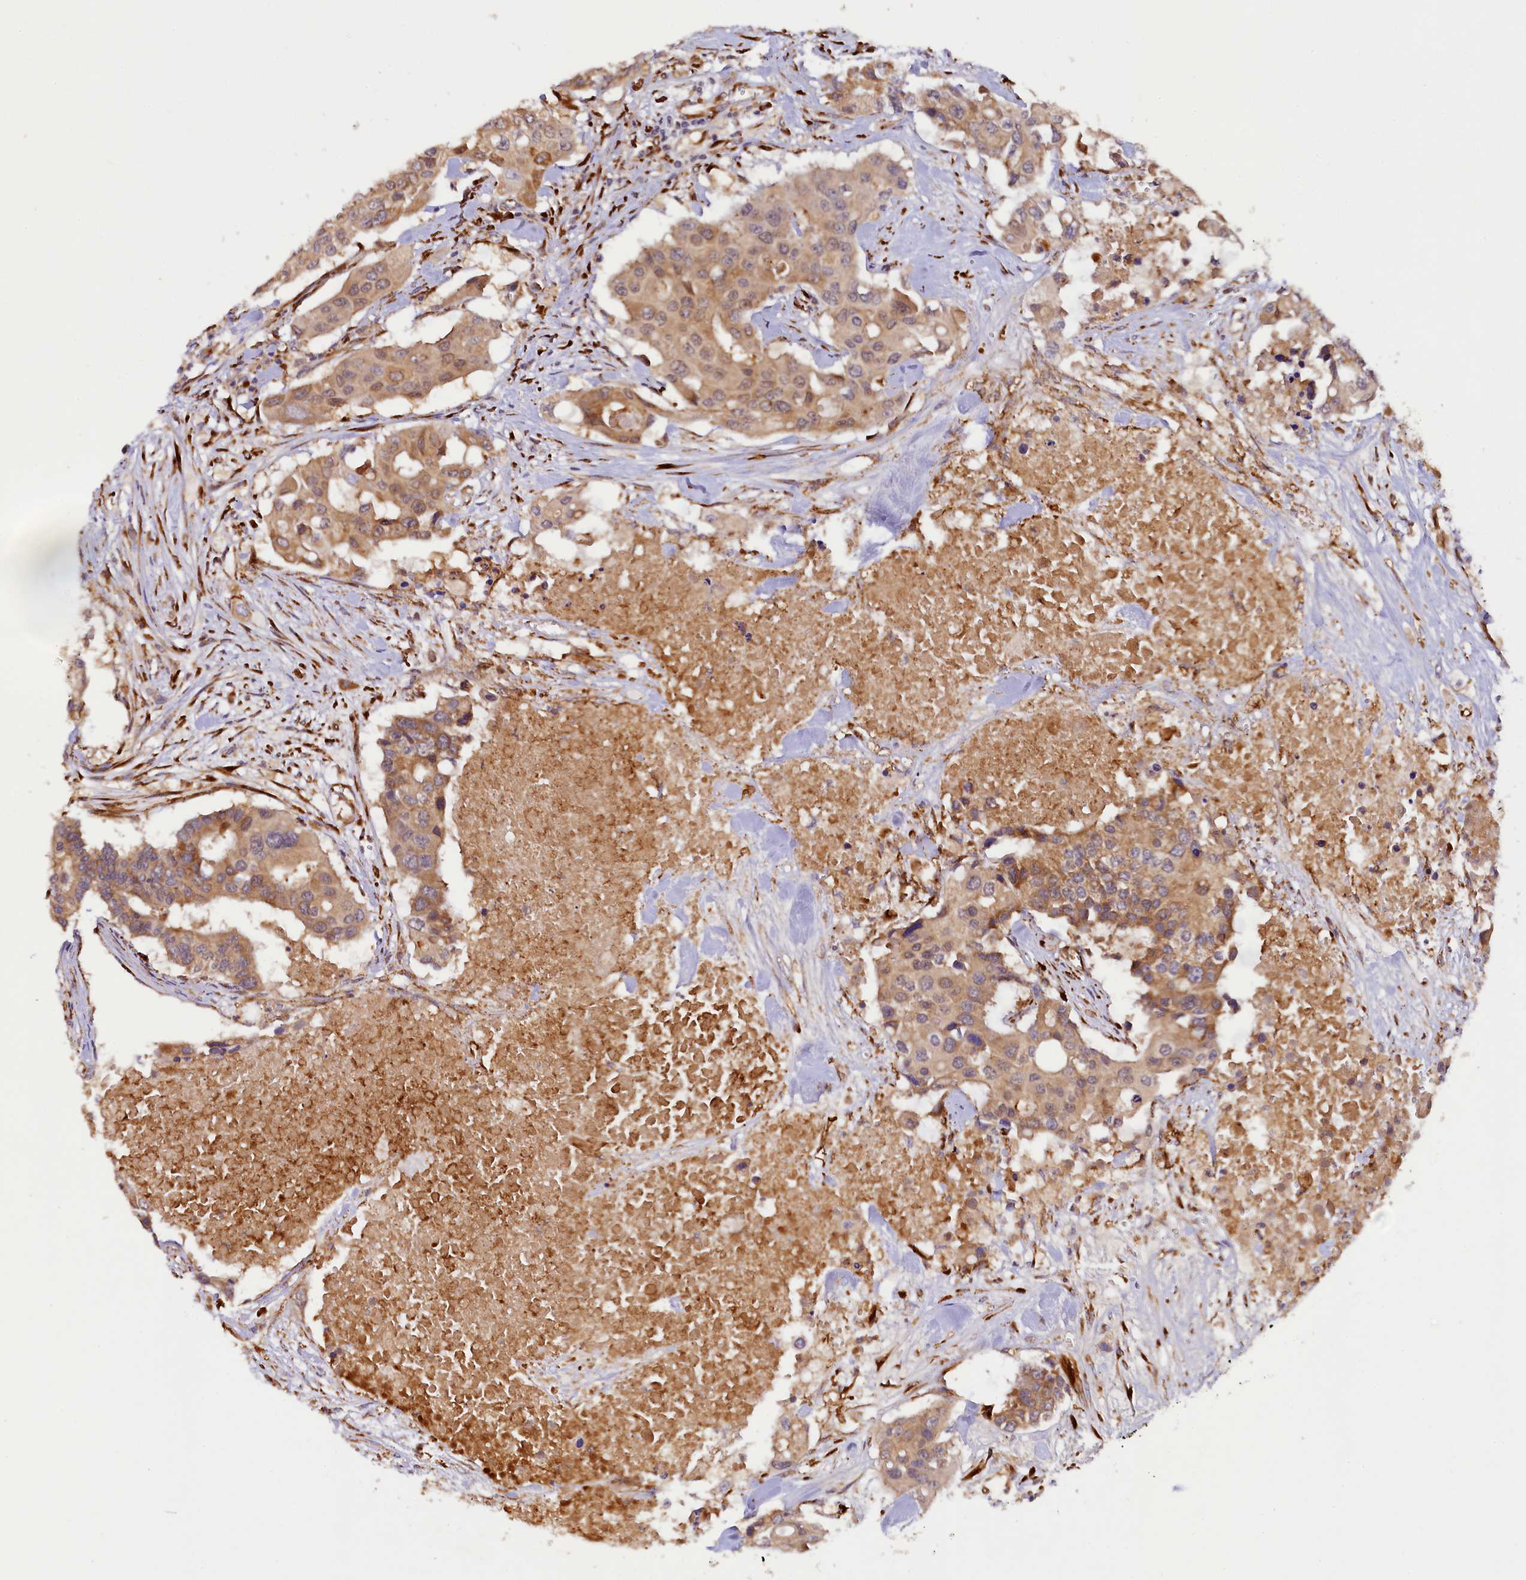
{"staining": {"intensity": "moderate", "quantity": ">75%", "location": "cytoplasmic/membranous"}, "tissue": "colorectal cancer", "cell_type": "Tumor cells", "image_type": "cancer", "snomed": [{"axis": "morphology", "description": "Adenocarcinoma, NOS"}, {"axis": "topography", "description": "Colon"}], "caption": "Tumor cells show medium levels of moderate cytoplasmic/membranous expression in about >75% of cells in human colorectal cancer.", "gene": "SSC5D", "patient": {"sex": "male", "age": 77}}